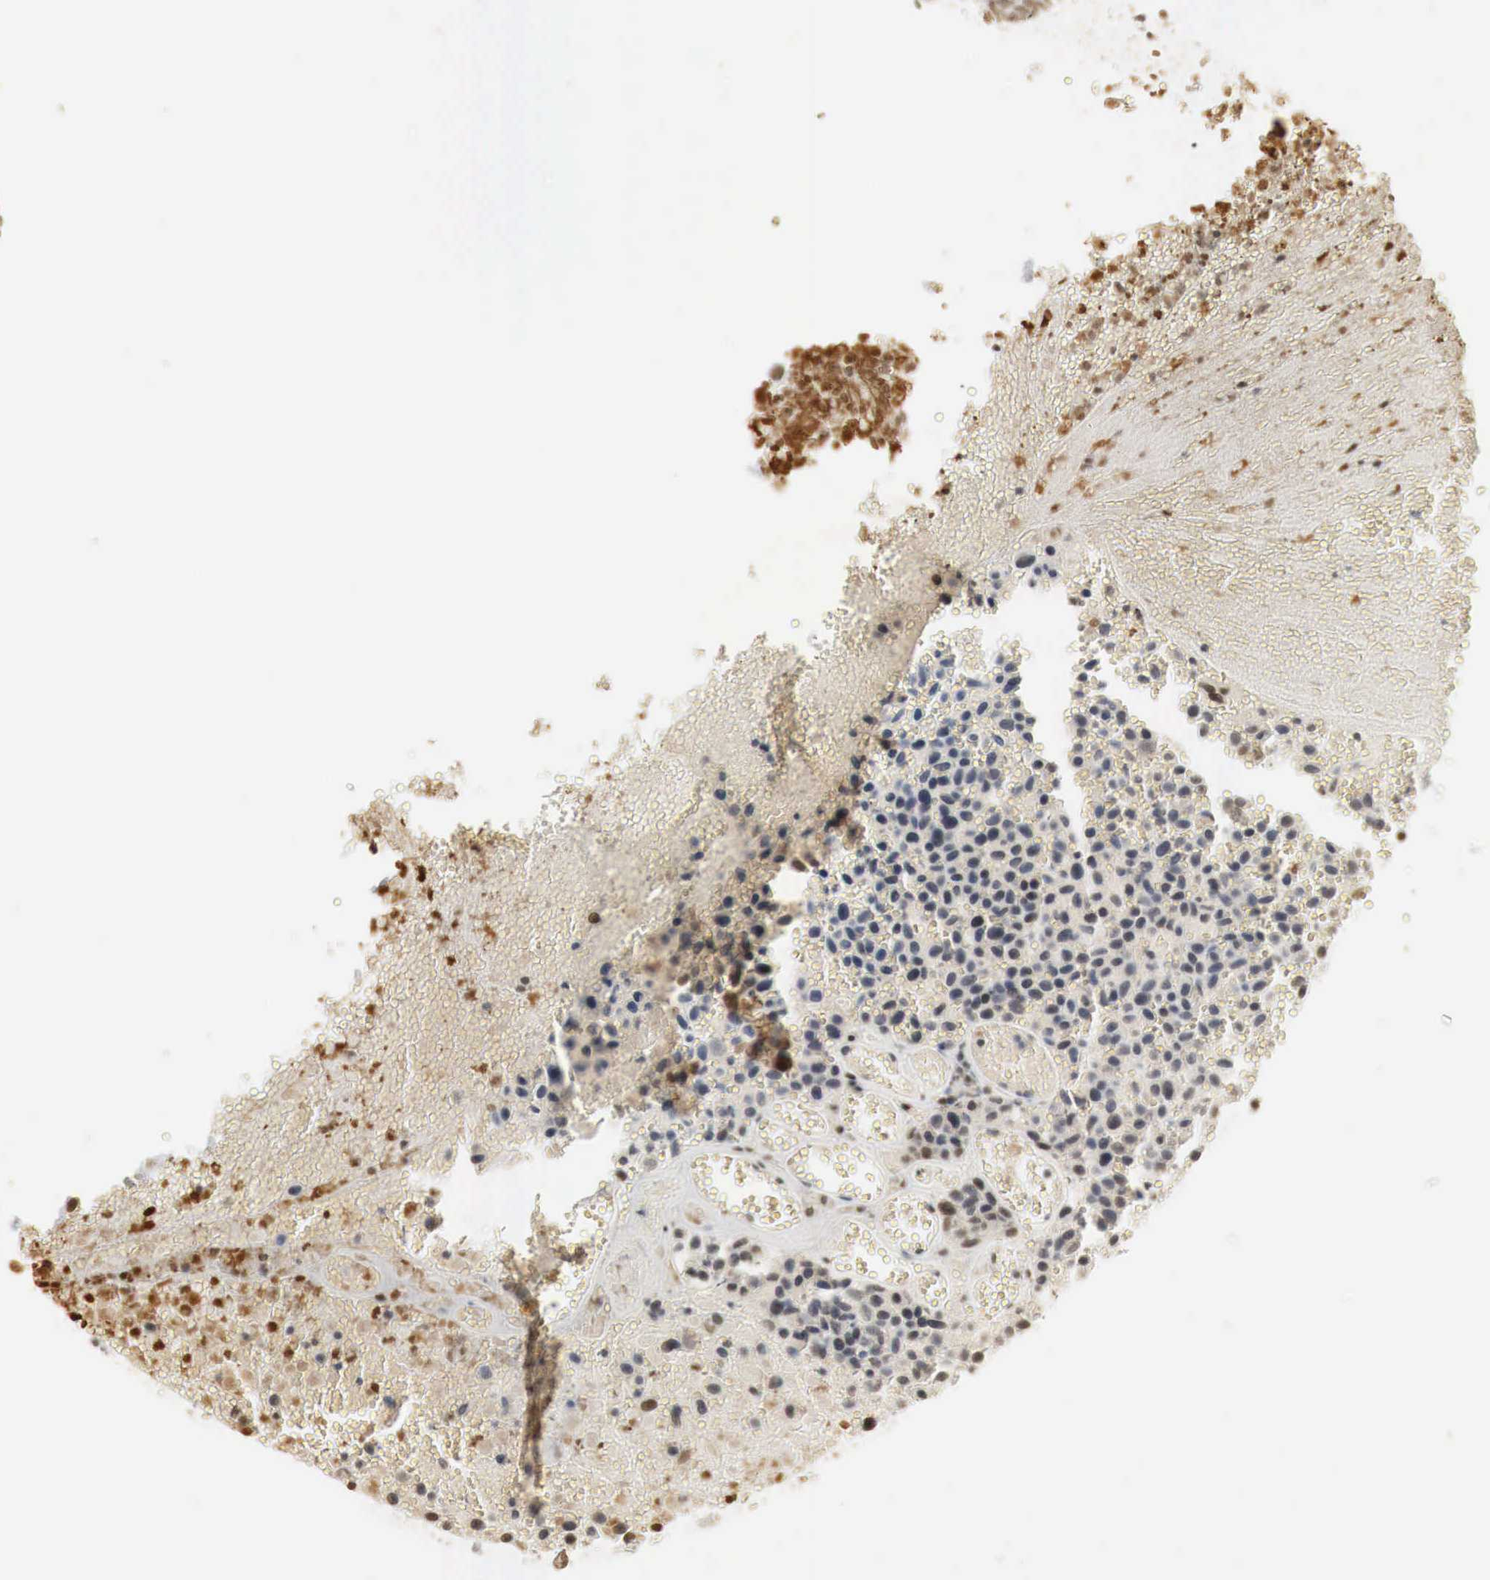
{"staining": {"intensity": "negative", "quantity": "none", "location": "none"}, "tissue": "urothelial cancer", "cell_type": "Tumor cells", "image_type": "cancer", "snomed": [{"axis": "morphology", "description": "Urothelial carcinoma, High grade"}, {"axis": "topography", "description": "Urinary bladder"}], "caption": "Immunohistochemistry (IHC) micrograph of human high-grade urothelial carcinoma stained for a protein (brown), which reveals no expression in tumor cells.", "gene": "ERBB4", "patient": {"sex": "male", "age": 66}}